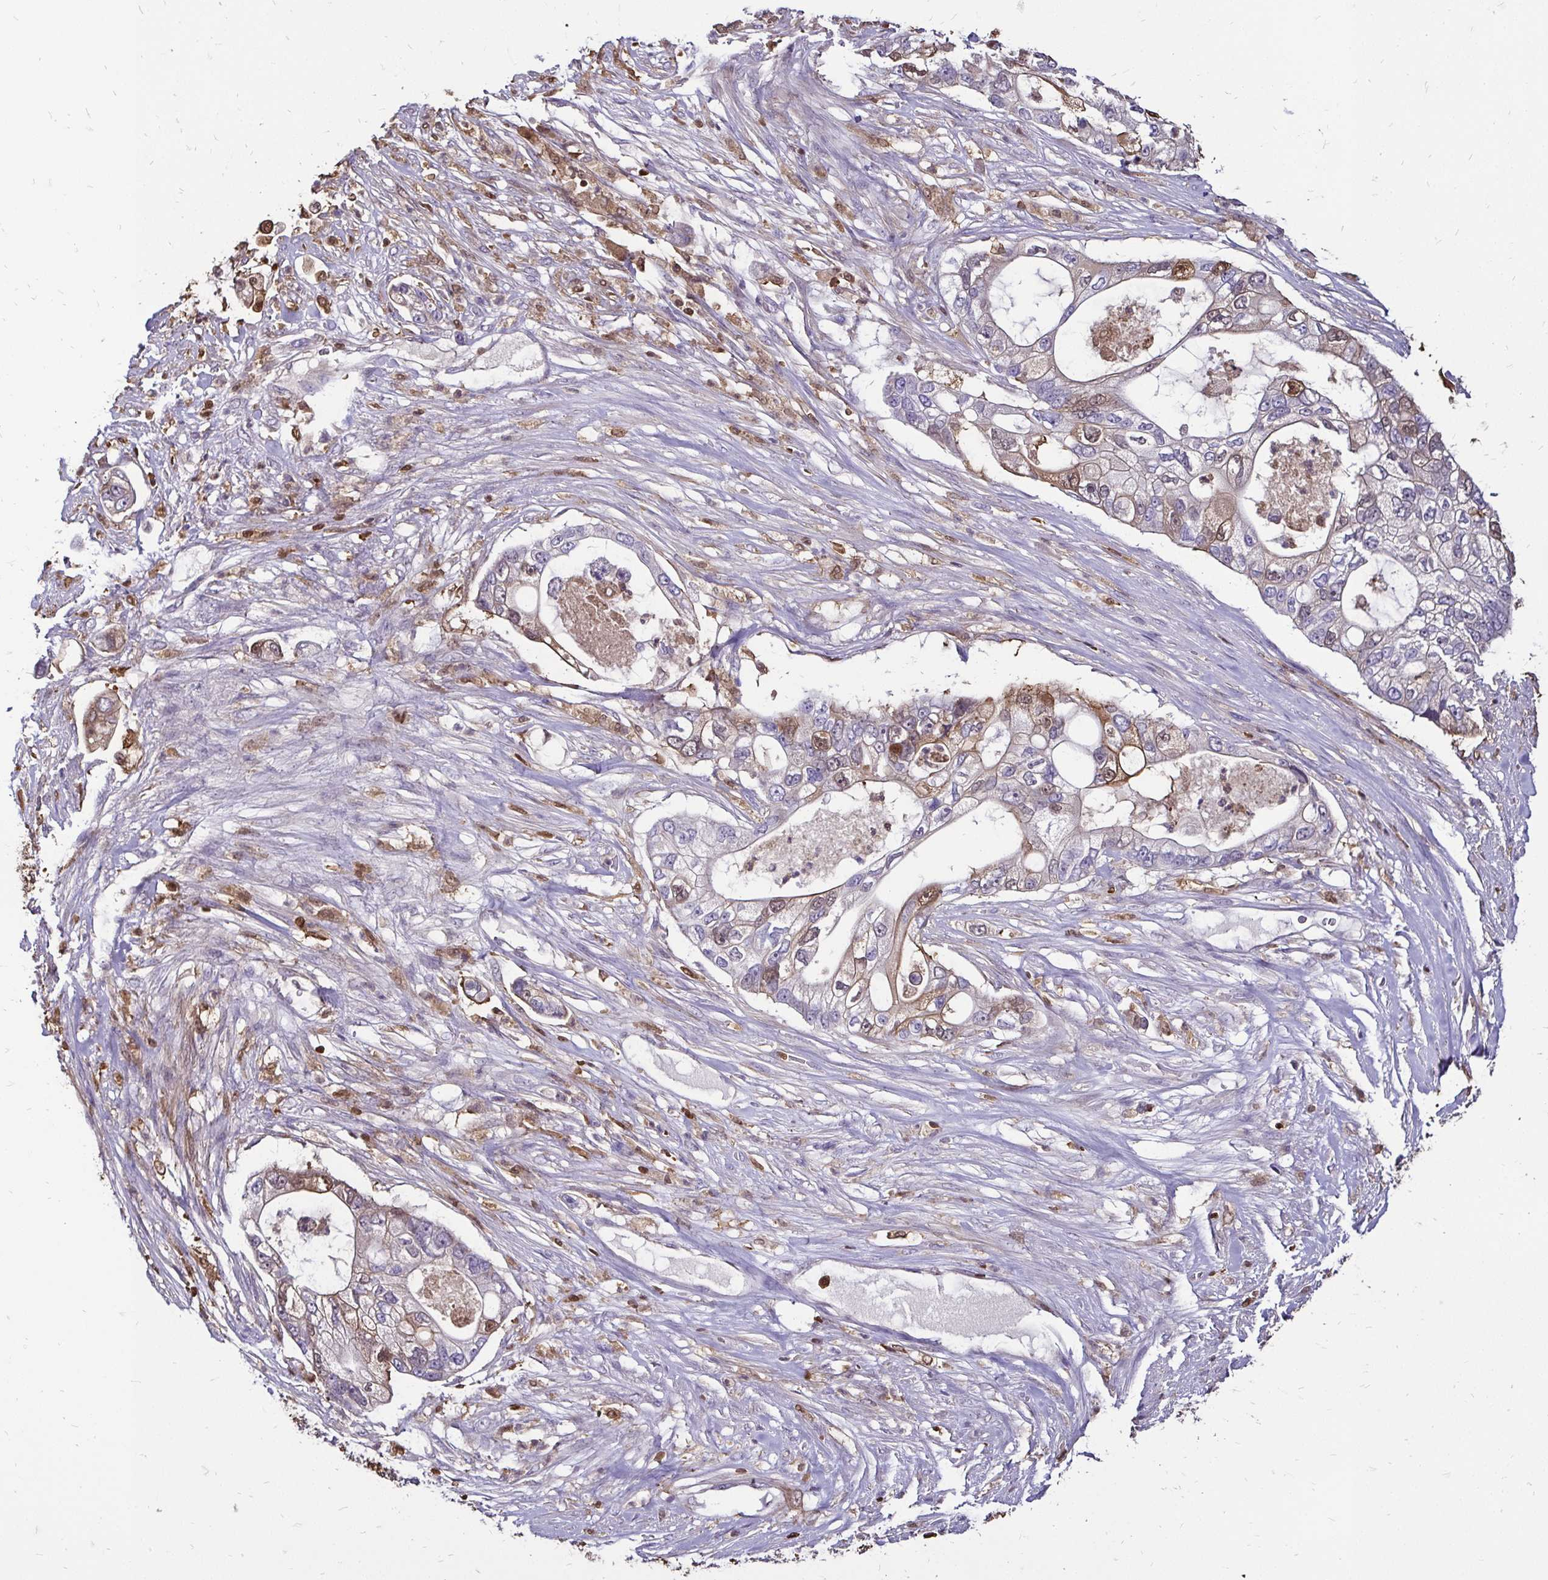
{"staining": {"intensity": "moderate", "quantity": "<25%", "location": "cytoplasmic/membranous,nuclear"}, "tissue": "pancreatic cancer", "cell_type": "Tumor cells", "image_type": "cancer", "snomed": [{"axis": "morphology", "description": "Adenocarcinoma, NOS"}, {"axis": "topography", "description": "Pancreas"}], "caption": "Human pancreatic cancer stained for a protein (brown) displays moderate cytoplasmic/membranous and nuclear positive staining in approximately <25% of tumor cells.", "gene": "ZFP1", "patient": {"sex": "female", "age": 69}}